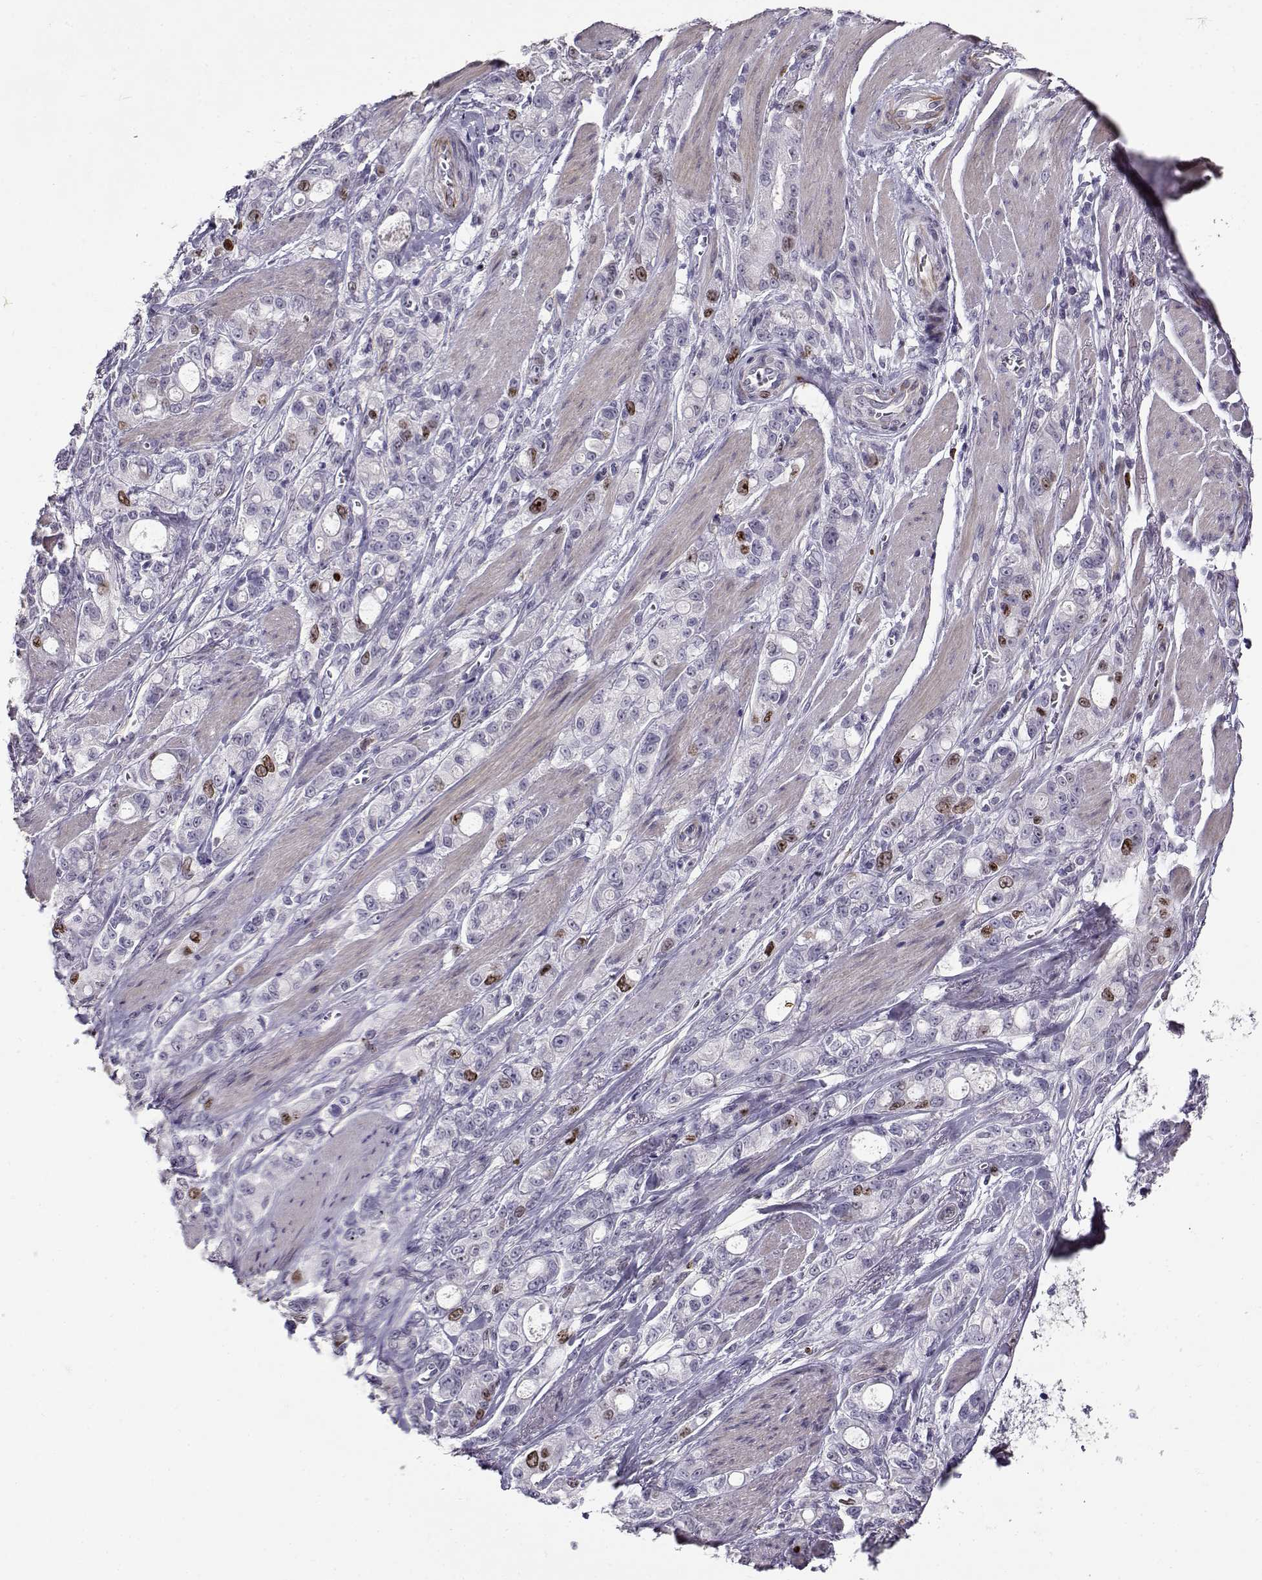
{"staining": {"intensity": "moderate", "quantity": "<25%", "location": "nuclear"}, "tissue": "stomach cancer", "cell_type": "Tumor cells", "image_type": "cancer", "snomed": [{"axis": "morphology", "description": "Adenocarcinoma, NOS"}, {"axis": "topography", "description": "Stomach"}], "caption": "Immunohistochemistry (IHC) (DAB) staining of human stomach cancer displays moderate nuclear protein staining in approximately <25% of tumor cells.", "gene": "NPW", "patient": {"sex": "male", "age": 63}}